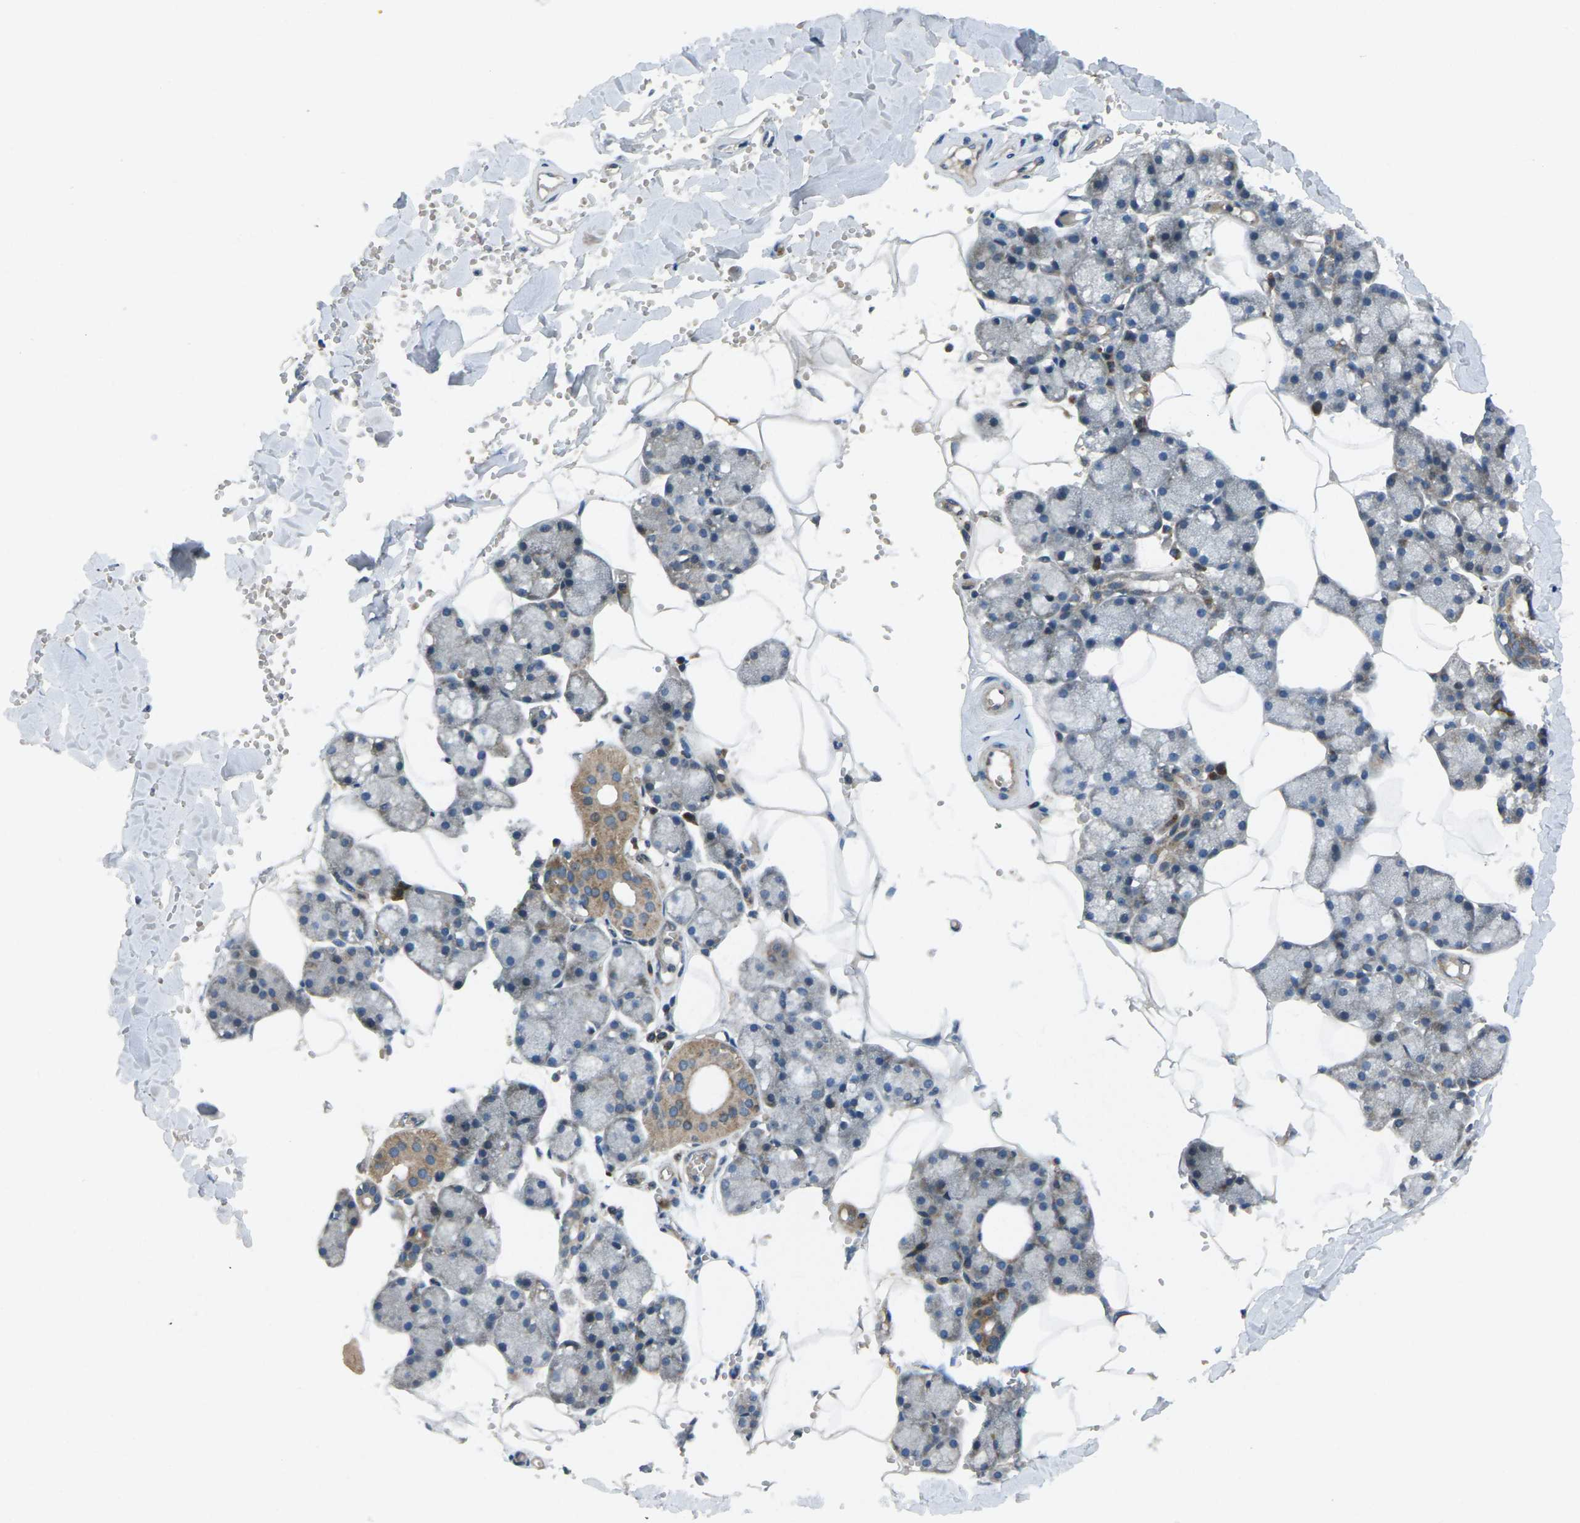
{"staining": {"intensity": "moderate", "quantity": "25%-75%", "location": "cytoplasmic/membranous"}, "tissue": "salivary gland", "cell_type": "Glandular cells", "image_type": "normal", "snomed": [{"axis": "morphology", "description": "Normal tissue, NOS"}, {"axis": "topography", "description": "Salivary gland"}], "caption": "Brown immunohistochemical staining in benign salivary gland displays moderate cytoplasmic/membranous expression in about 25%-75% of glandular cells. The staining was performed using DAB to visualize the protein expression in brown, while the nuclei were stained in blue with hematoxylin (Magnification: 20x).", "gene": "EDNRA", "patient": {"sex": "male", "age": 62}}